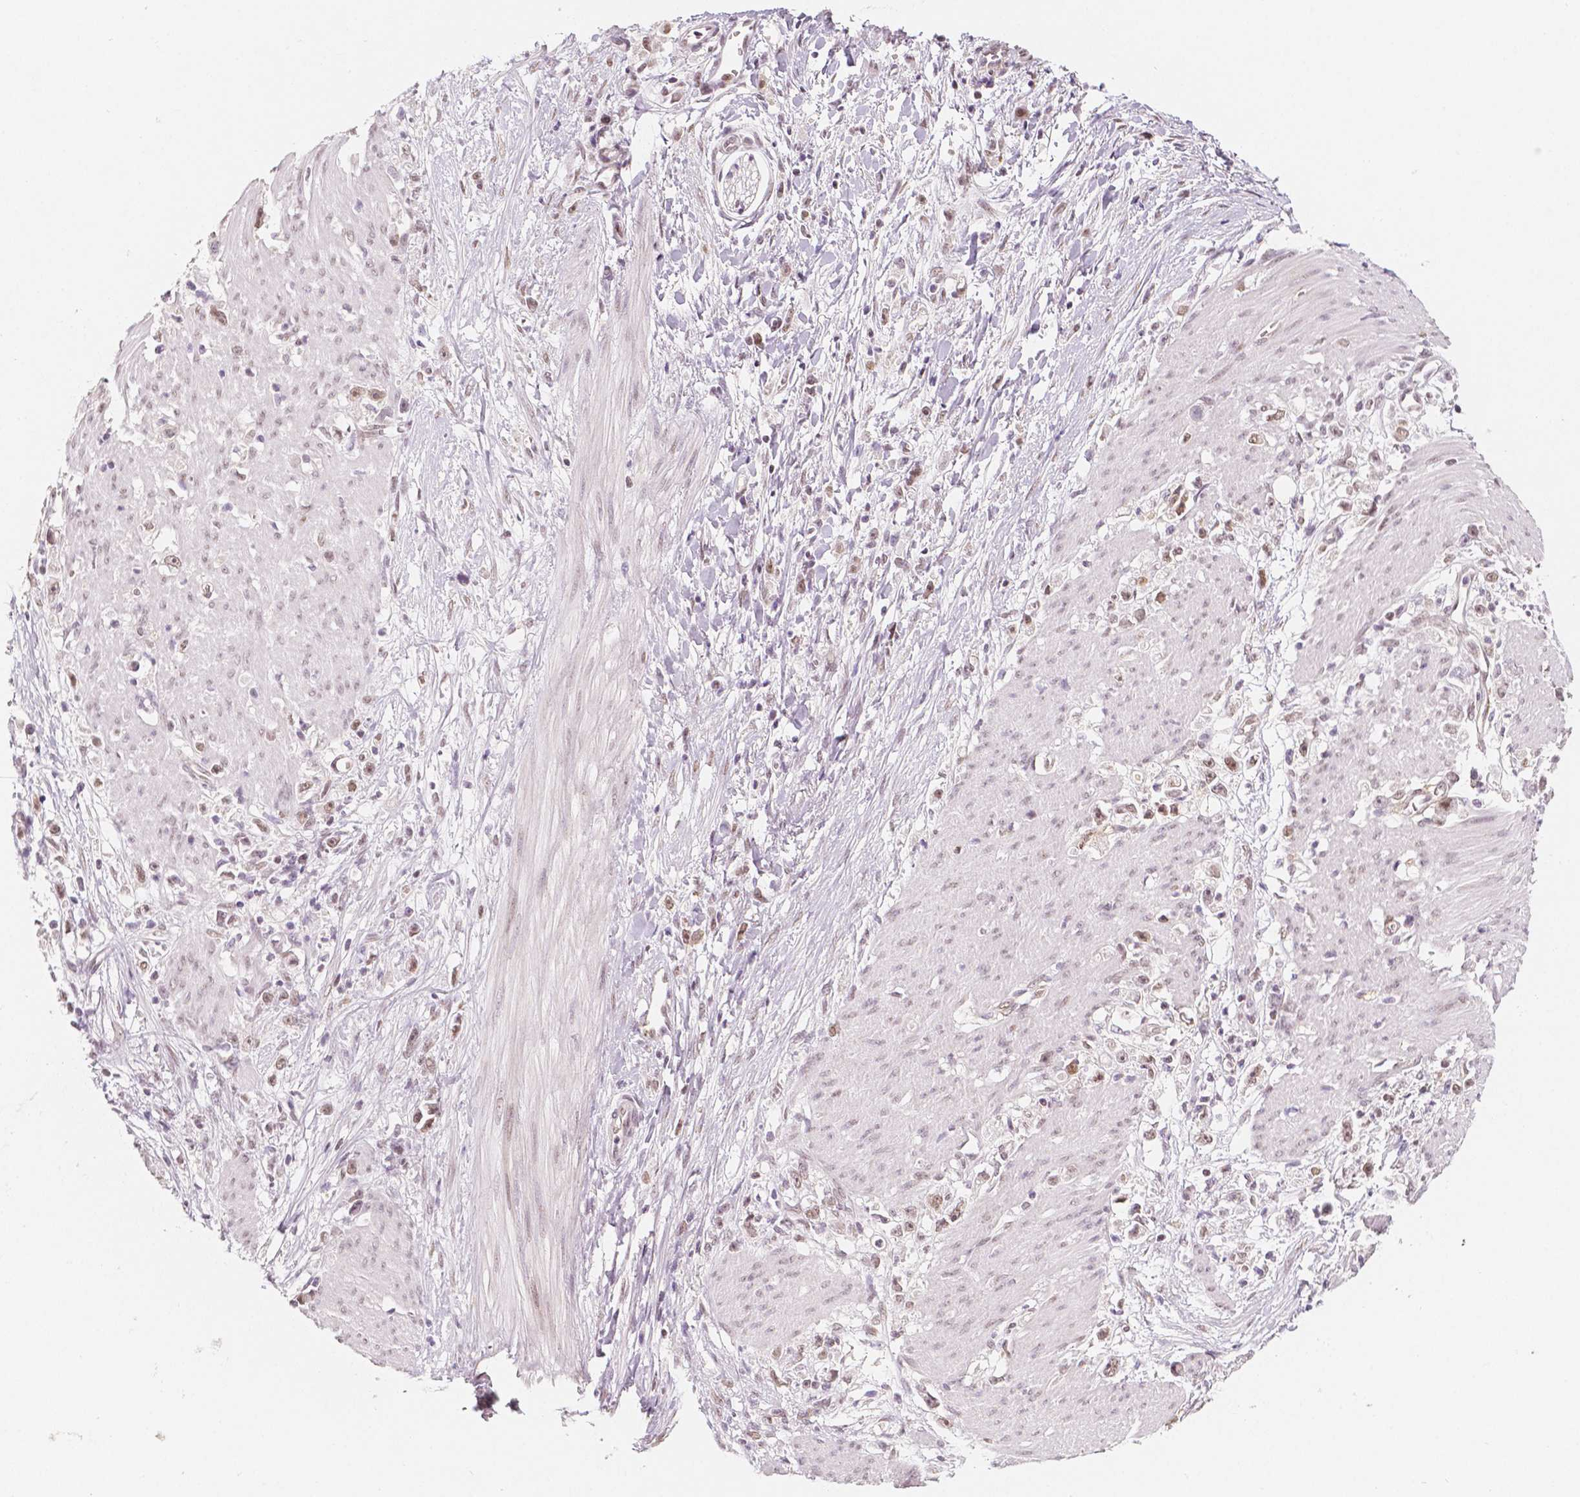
{"staining": {"intensity": "moderate", "quantity": "25%-75%", "location": "nuclear"}, "tissue": "stomach cancer", "cell_type": "Tumor cells", "image_type": "cancer", "snomed": [{"axis": "morphology", "description": "Adenocarcinoma, NOS"}, {"axis": "topography", "description": "Stomach"}], "caption": "IHC photomicrograph of neoplastic tissue: human stomach adenocarcinoma stained using immunohistochemistry demonstrates medium levels of moderate protein expression localized specifically in the nuclear of tumor cells, appearing as a nuclear brown color.", "gene": "KDM5B", "patient": {"sex": "female", "age": 59}}